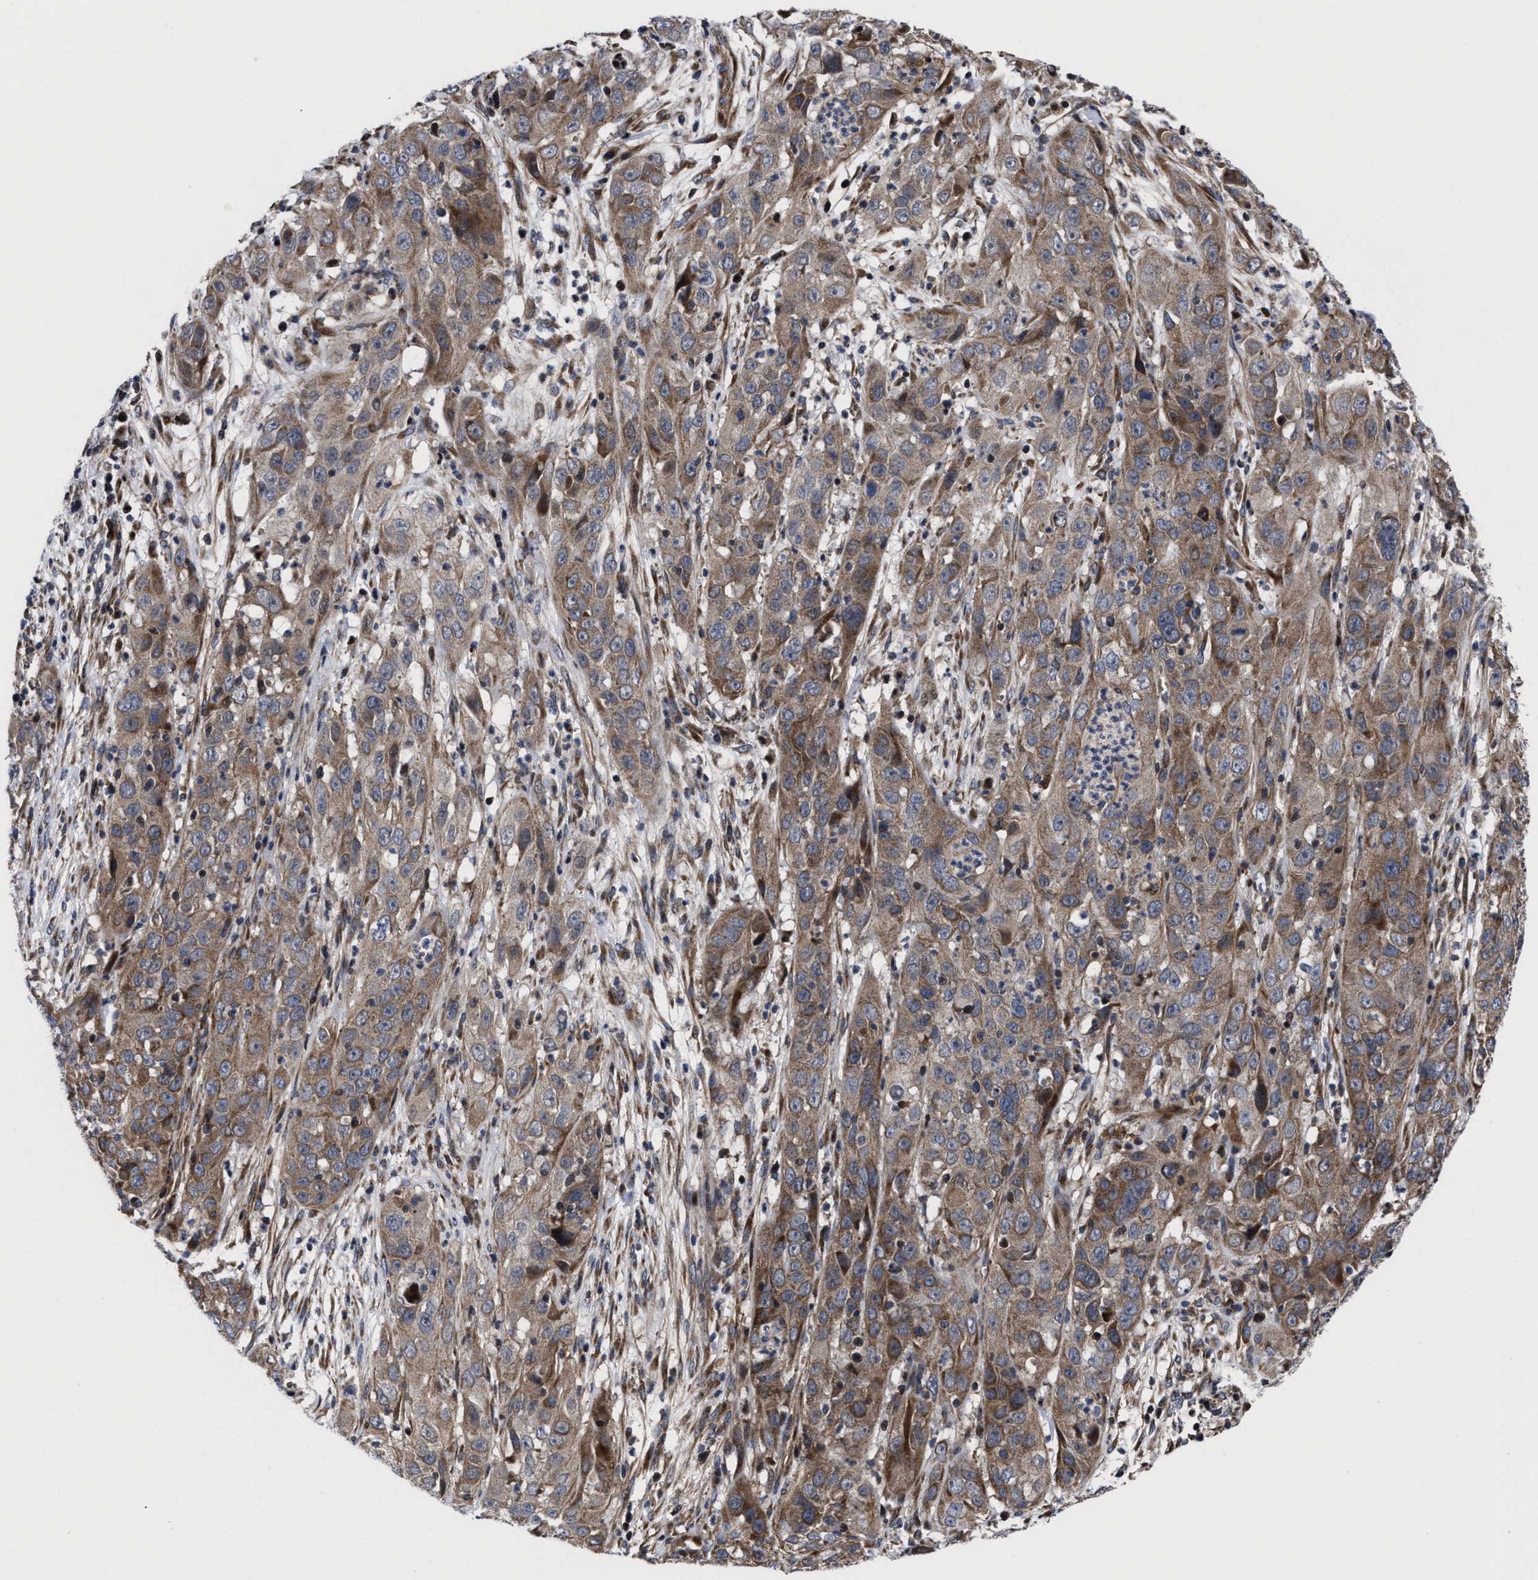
{"staining": {"intensity": "weak", "quantity": ">75%", "location": "cytoplasmic/membranous"}, "tissue": "cervical cancer", "cell_type": "Tumor cells", "image_type": "cancer", "snomed": [{"axis": "morphology", "description": "Squamous cell carcinoma, NOS"}, {"axis": "topography", "description": "Cervix"}], "caption": "Immunohistochemical staining of human cervical squamous cell carcinoma exhibits low levels of weak cytoplasmic/membranous protein positivity in approximately >75% of tumor cells. (Stains: DAB (3,3'-diaminobenzidine) in brown, nuclei in blue, Microscopy: brightfield microscopy at high magnification).", "gene": "MRPL50", "patient": {"sex": "female", "age": 32}}